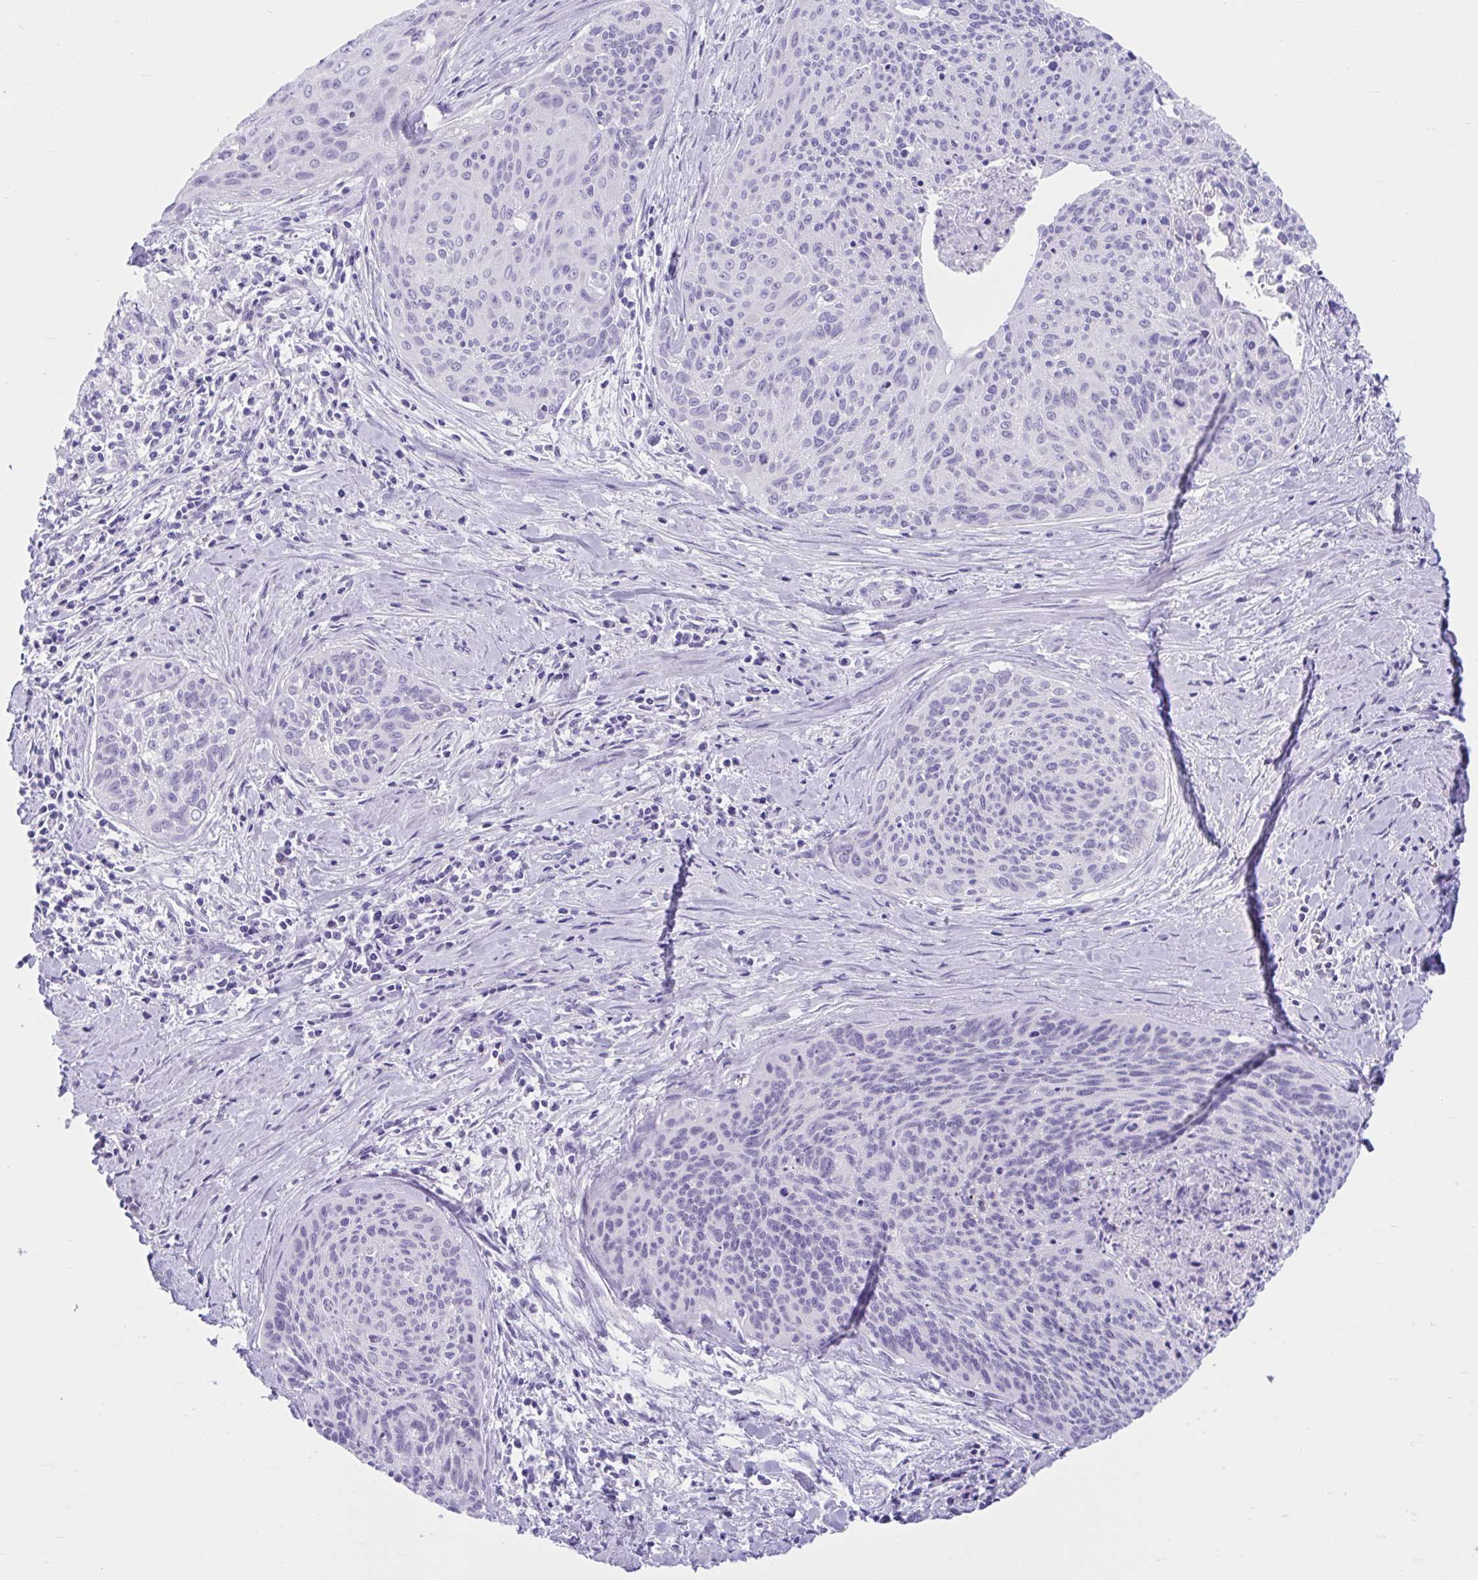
{"staining": {"intensity": "negative", "quantity": "none", "location": "none"}, "tissue": "cervical cancer", "cell_type": "Tumor cells", "image_type": "cancer", "snomed": [{"axis": "morphology", "description": "Squamous cell carcinoma, NOS"}, {"axis": "topography", "description": "Cervix"}], "caption": "Immunohistochemistry (IHC) of cervical cancer displays no positivity in tumor cells. The staining is performed using DAB brown chromogen with nuclei counter-stained in using hematoxylin.", "gene": "TMEM35A", "patient": {"sex": "female", "age": 55}}